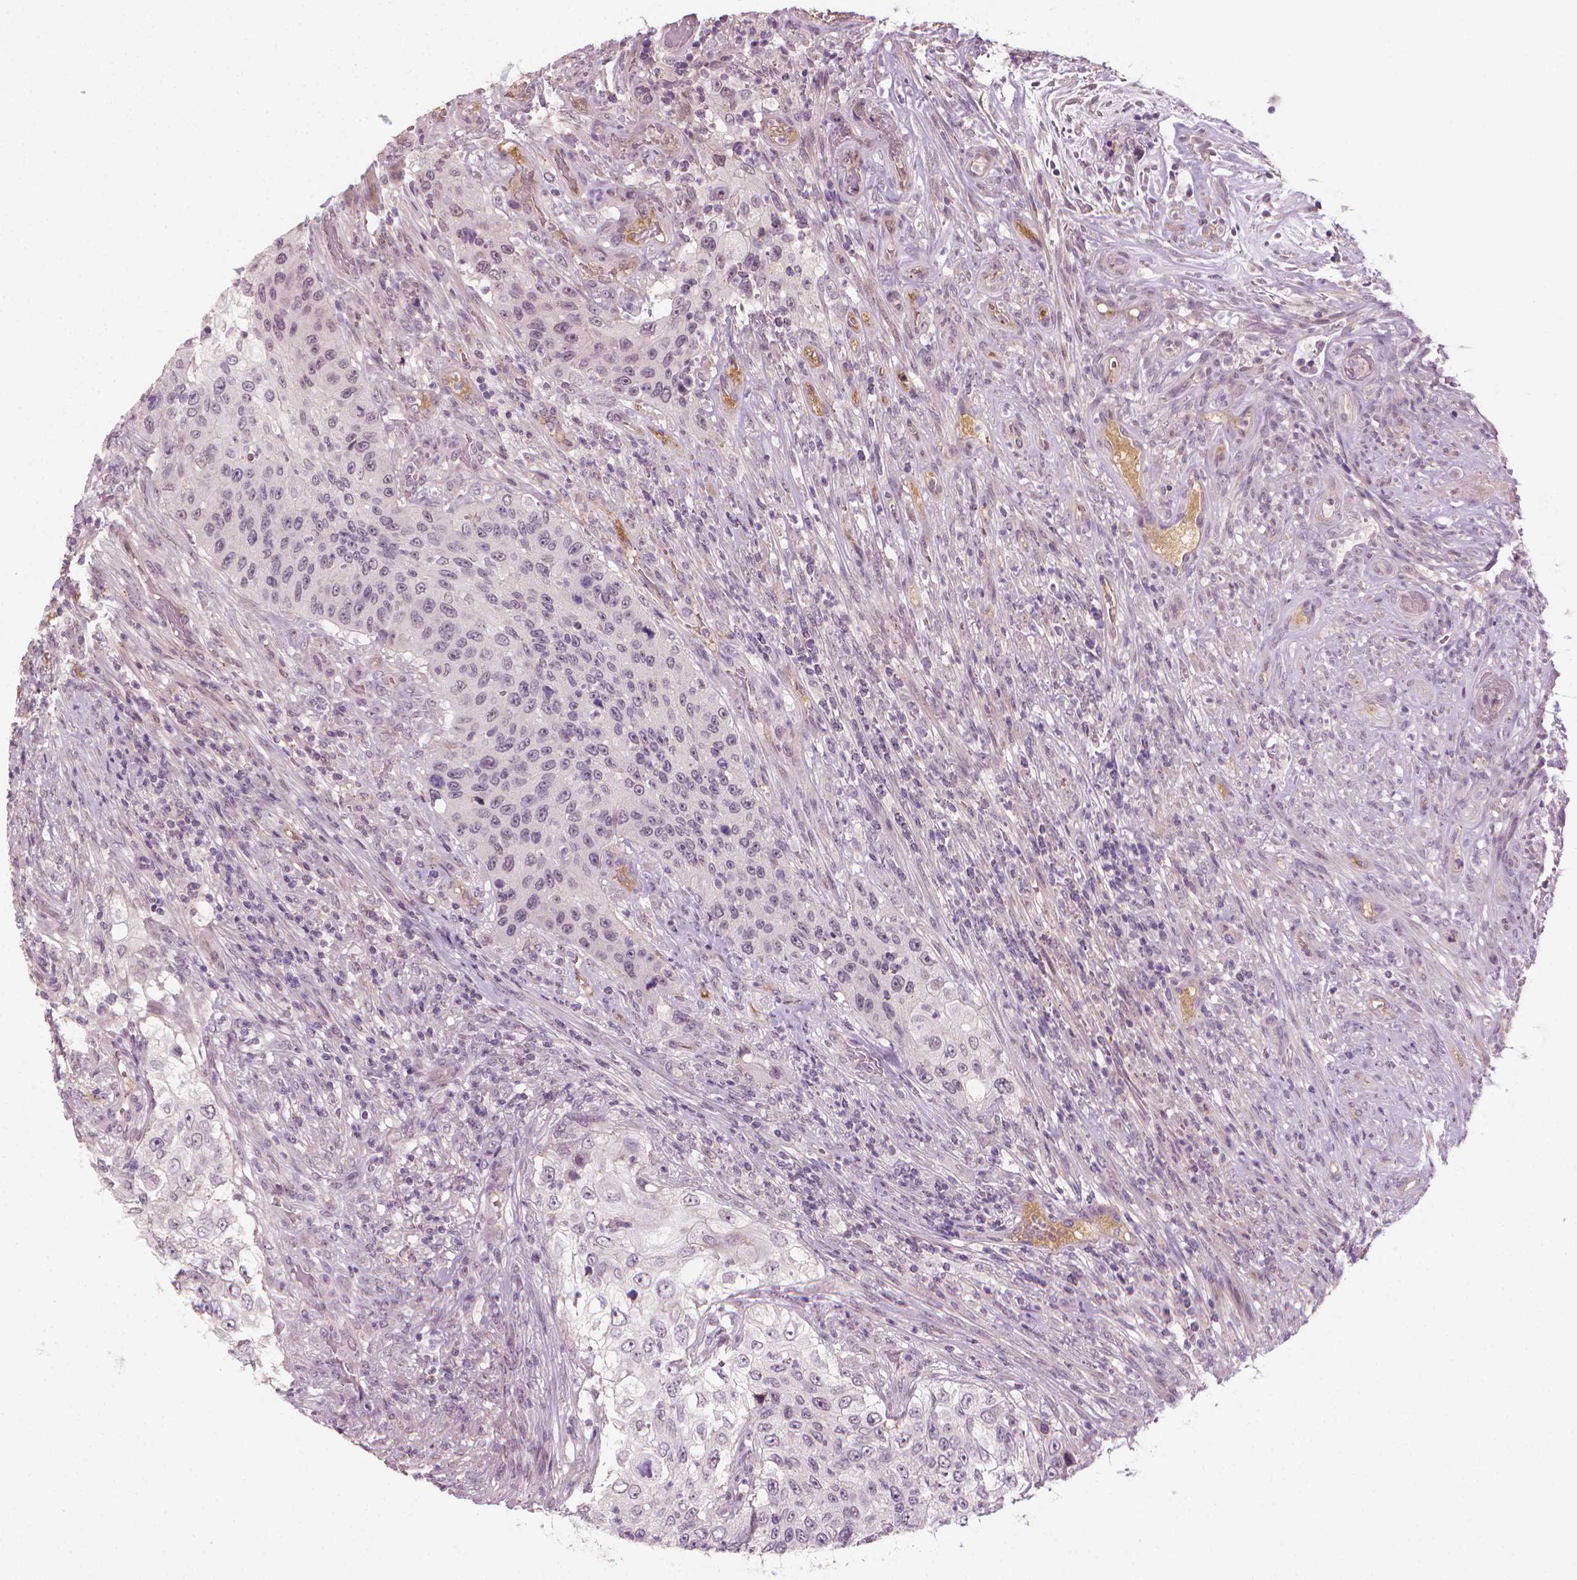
{"staining": {"intensity": "negative", "quantity": "none", "location": "none"}, "tissue": "urothelial cancer", "cell_type": "Tumor cells", "image_type": "cancer", "snomed": [{"axis": "morphology", "description": "Urothelial carcinoma, High grade"}, {"axis": "topography", "description": "Urinary bladder"}], "caption": "A histopathology image of urothelial carcinoma (high-grade) stained for a protein shows no brown staining in tumor cells.", "gene": "SAXO2", "patient": {"sex": "female", "age": 60}}